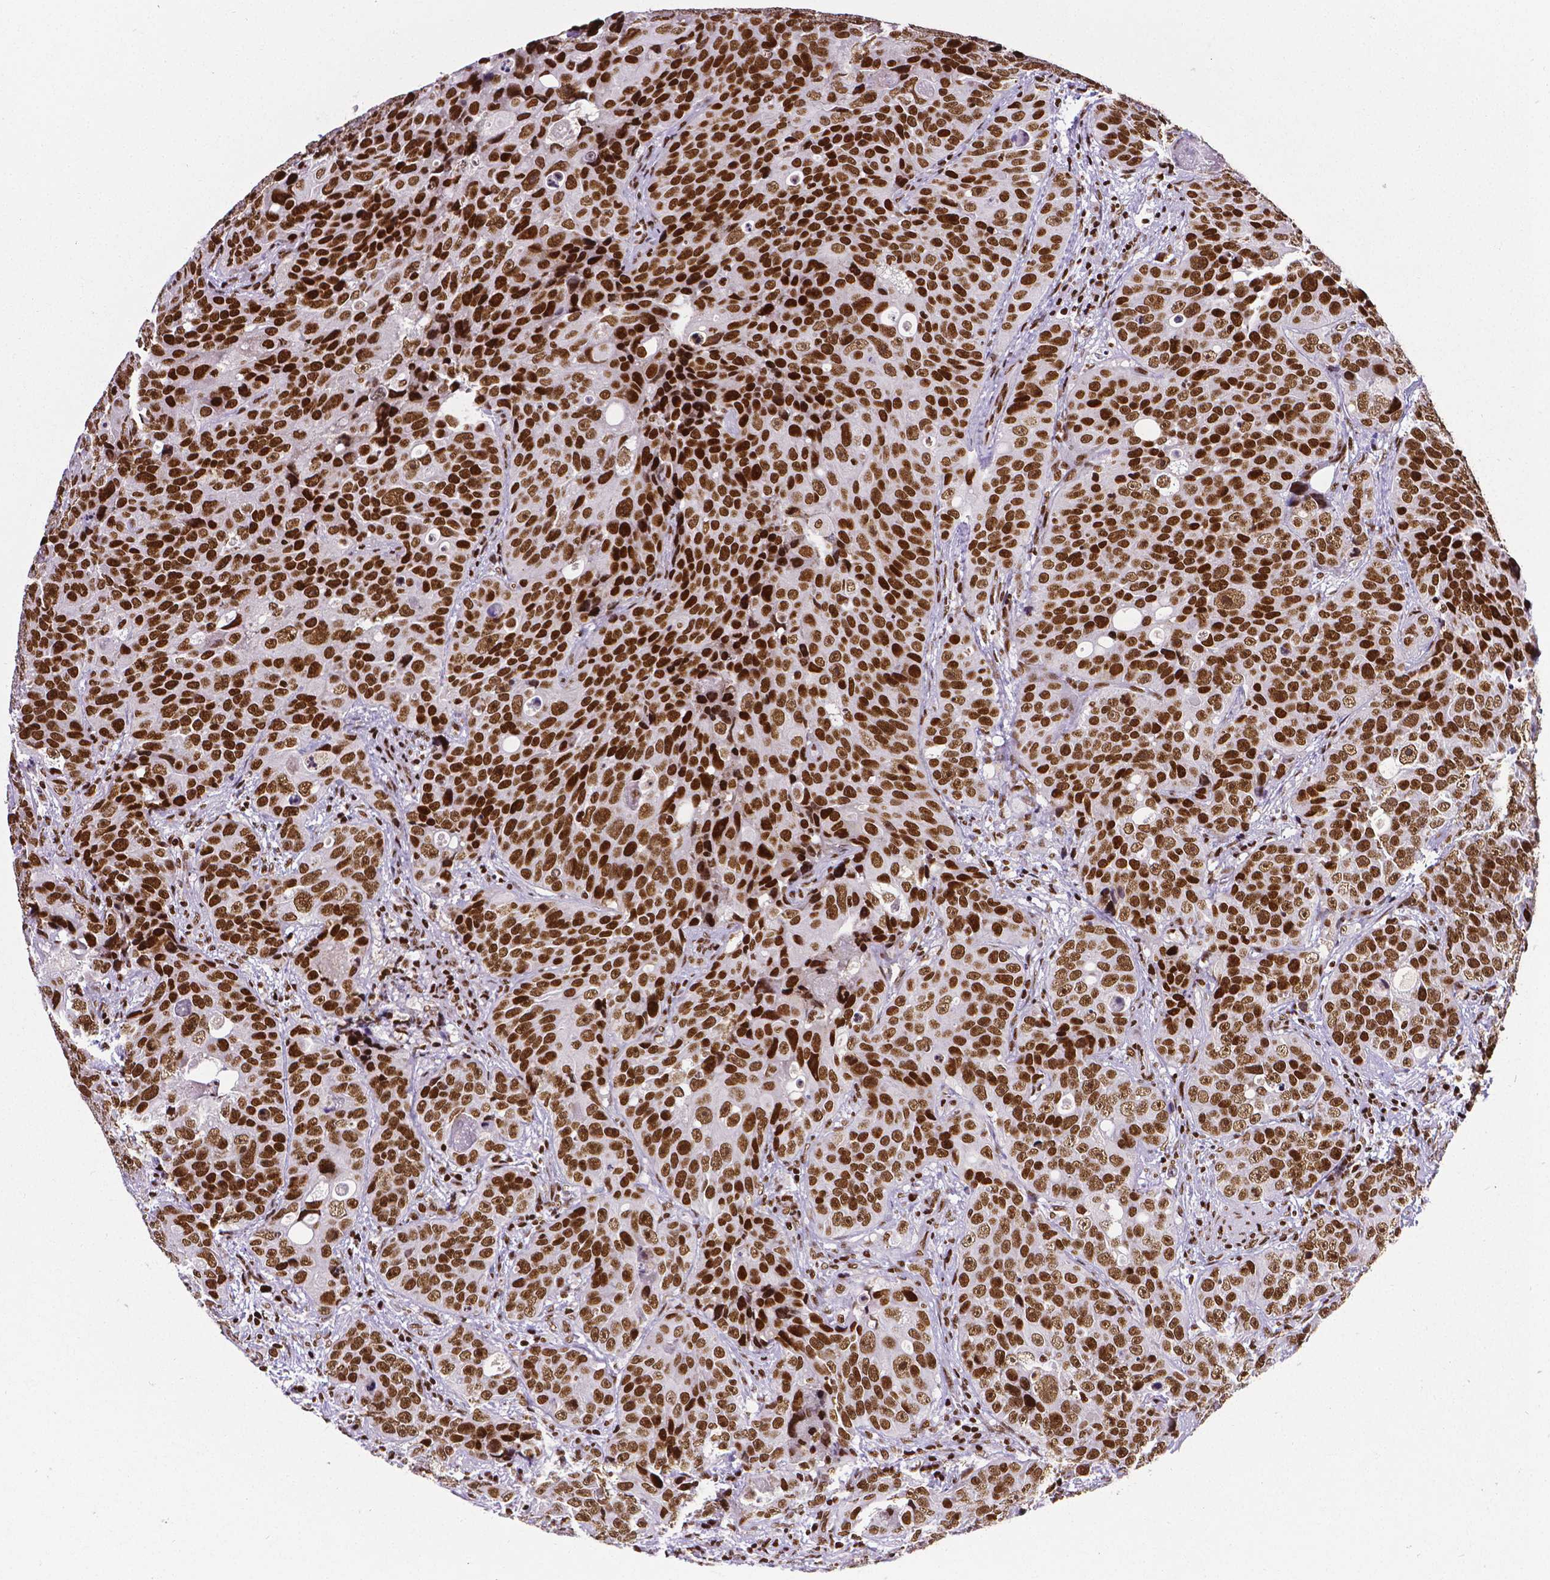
{"staining": {"intensity": "strong", "quantity": ">75%", "location": "nuclear"}, "tissue": "urothelial cancer", "cell_type": "Tumor cells", "image_type": "cancer", "snomed": [{"axis": "morphology", "description": "Urothelial carcinoma, NOS"}, {"axis": "topography", "description": "Urinary bladder"}], "caption": "Protein staining displays strong nuclear staining in approximately >75% of tumor cells in urothelial cancer. Immunohistochemistry (ihc) stains the protein in brown and the nuclei are stained blue.", "gene": "CTCF", "patient": {"sex": "male", "age": 52}}